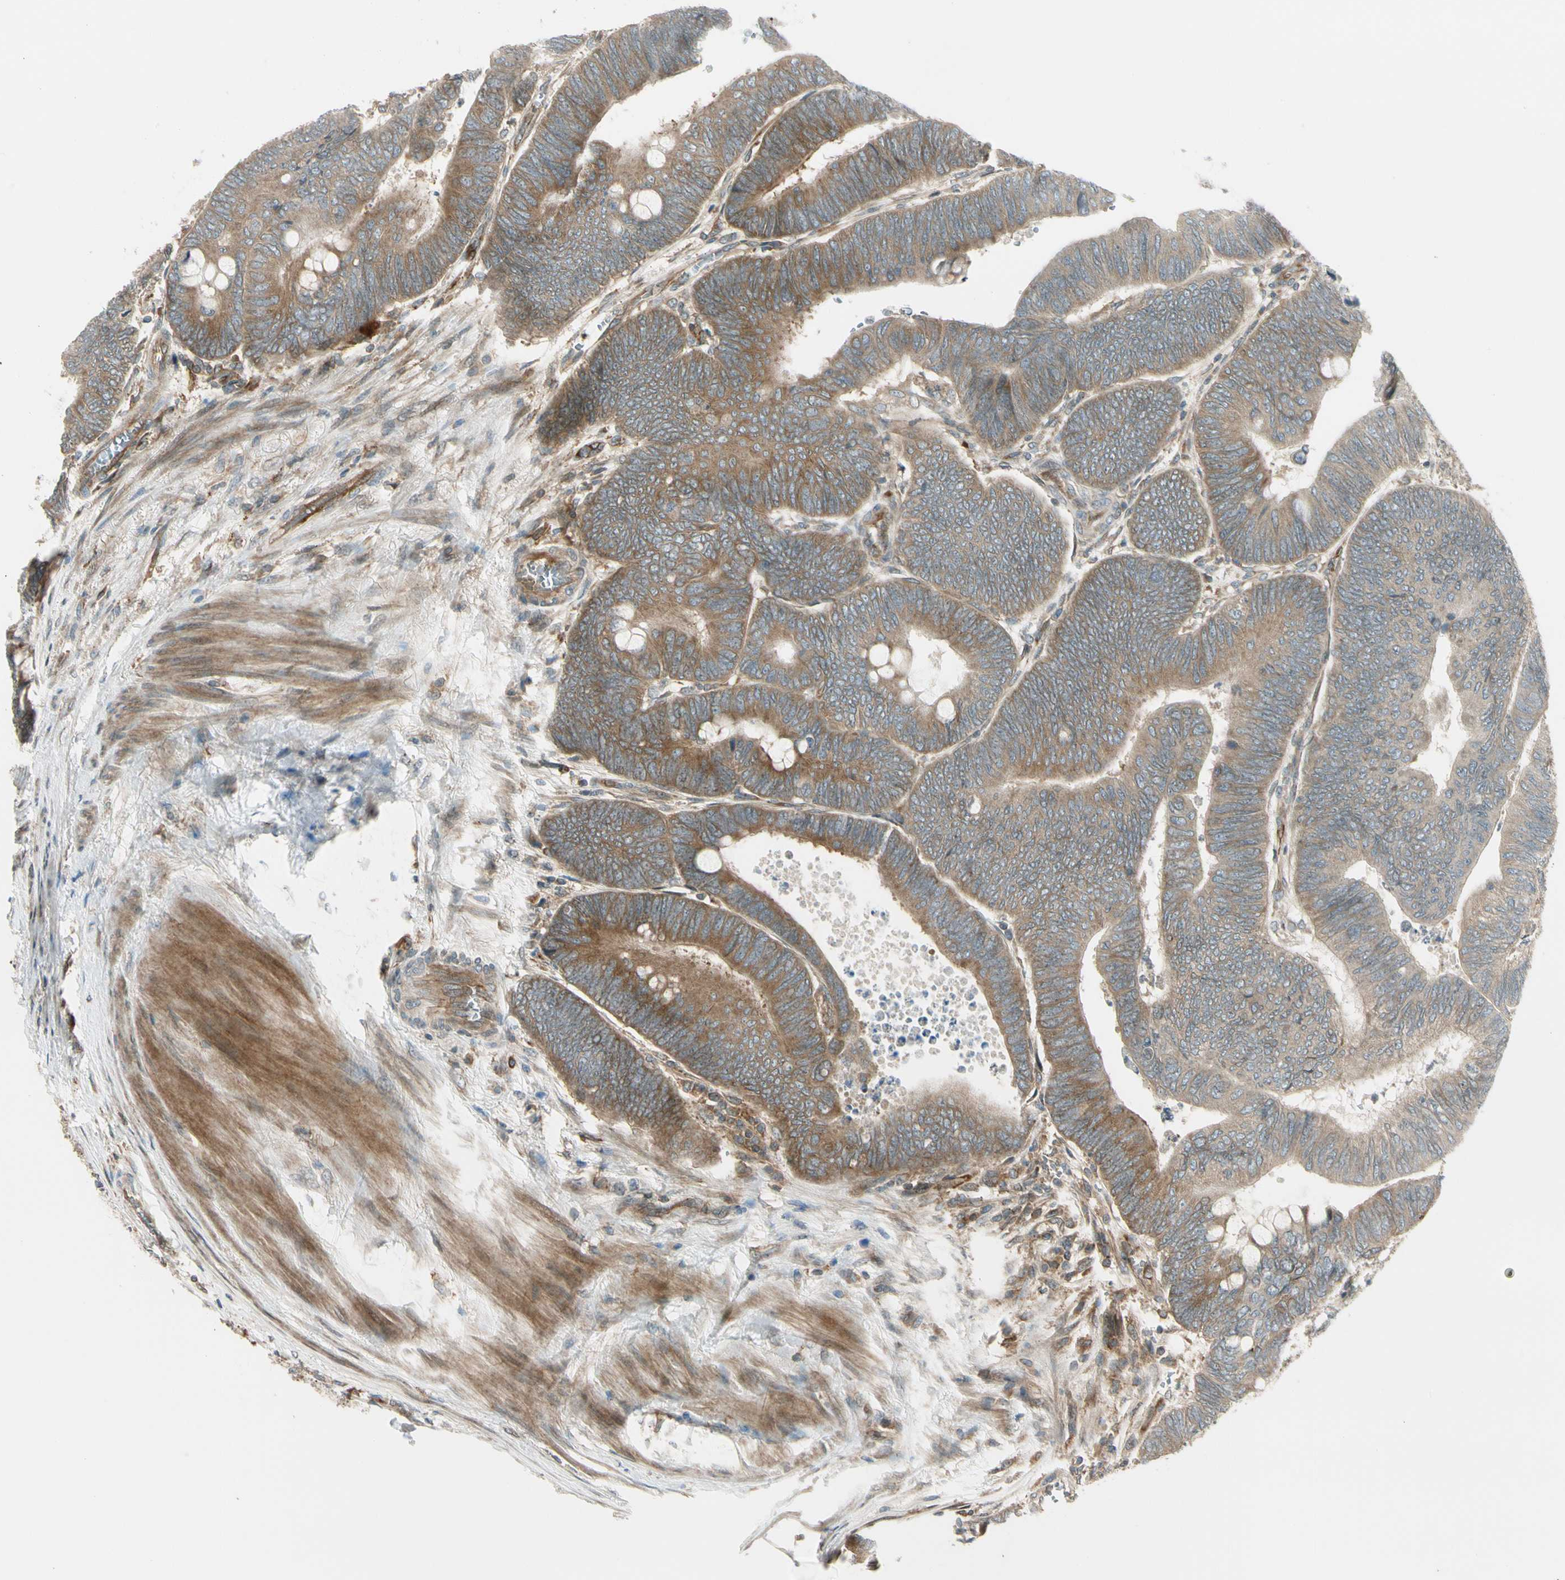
{"staining": {"intensity": "moderate", "quantity": ">75%", "location": "cytoplasmic/membranous"}, "tissue": "colorectal cancer", "cell_type": "Tumor cells", "image_type": "cancer", "snomed": [{"axis": "morphology", "description": "Normal tissue, NOS"}, {"axis": "morphology", "description": "Adenocarcinoma, NOS"}, {"axis": "topography", "description": "Rectum"}, {"axis": "topography", "description": "Peripheral nerve tissue"}], "caption": "Immunohistochemistry image of neoplastic tissue: human colorectal cancer (adenocarcinoma) stained using IHC exhibits medium levels of moderate protein expression localized specifically in the cytoplasmic/membranous of tumor cells, appearing as a cytoplasmic/membranous brown color.", "gene": "TRIO", "patient": {"sex": "male", "age": 92}}